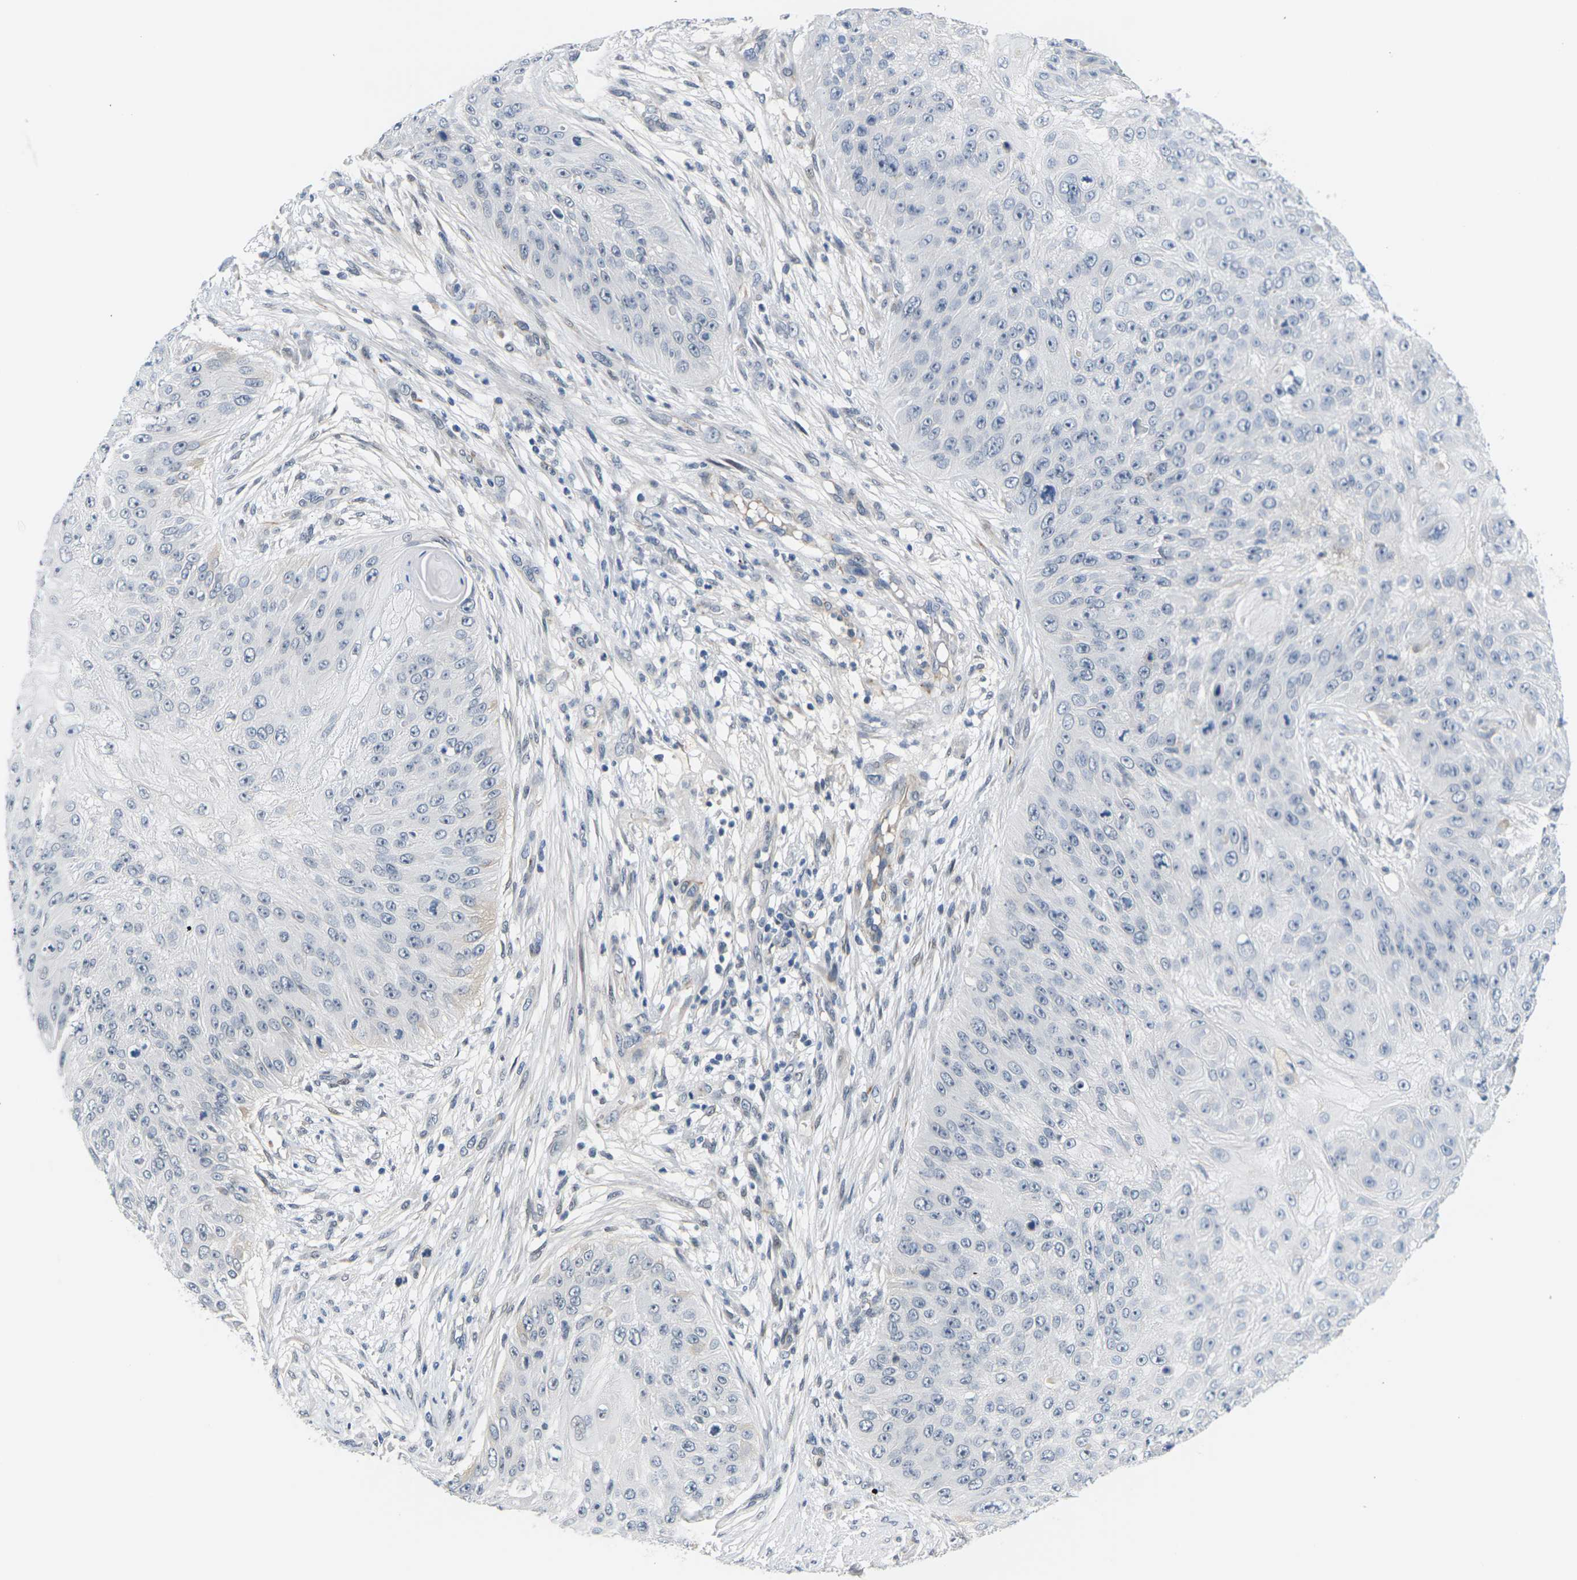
{"staining": {"intensity": "negative", "quantity": "none", "location": "none"}, "tissue": "skin cancer", "cell_type": "Tumor cells", "image_type": "cancer", "snomed": [{"axis": "morphology", "description": "Squamous cell carcinoma, NOS"}, {"axis": "topography", "description": "Skin"}], "caption": "This is a image of immunohistochemistry staining of skin cancer, which shows no staining in tumor cells. Brightfield microscopy of immunohistochemistry stained with DAB (3,3'-diaminobenzidine) (brown) and hematoxylin (blue), captured at high magnification.", "gene": "PKP2", "patient": {"sex": "female", "age": 80}}